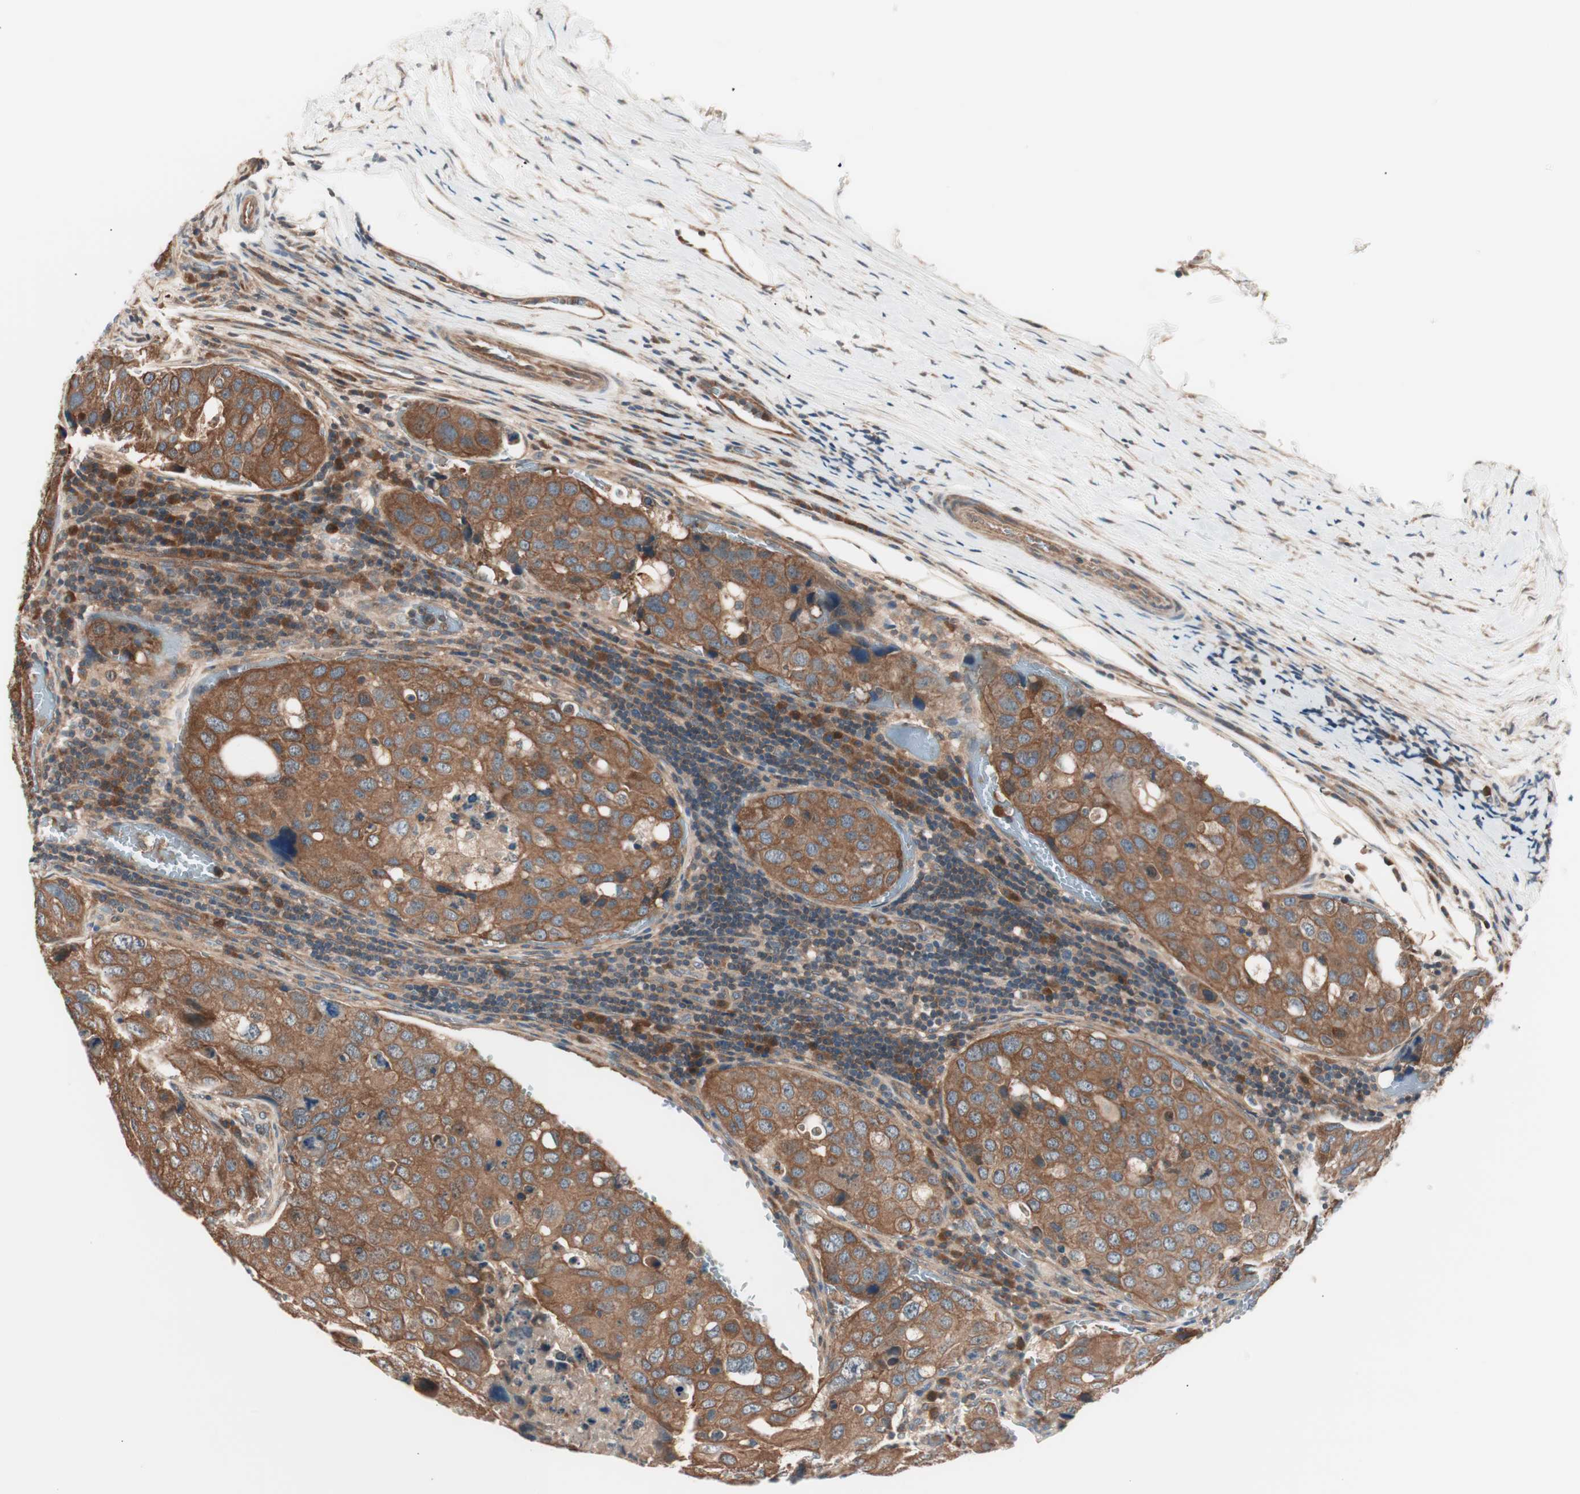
{"staining": {"intensity": "strong", "quantity": ">75%", "location": "cytoplasmic/membranous"}, "tissue": "urothelial cancer", "cell_type": "Tumor cells", "image_type": "cancer", "snomed": [{"axis": "morphology", "description": "Urothelial carcinoma, High grade"}, {"axis": "topography", "description": "Lymph node"}, {"axis": "topography", "description": "Urinary bladder"}], "caption": "The image exhibits immunohistochemical staining of urothelial cancer. There is strong cytoplasmic/membranous positivity is present in approximately >75% of tumor cells.", "gene": "TSG101", "patient": {"sex": "male", "age": 51}}